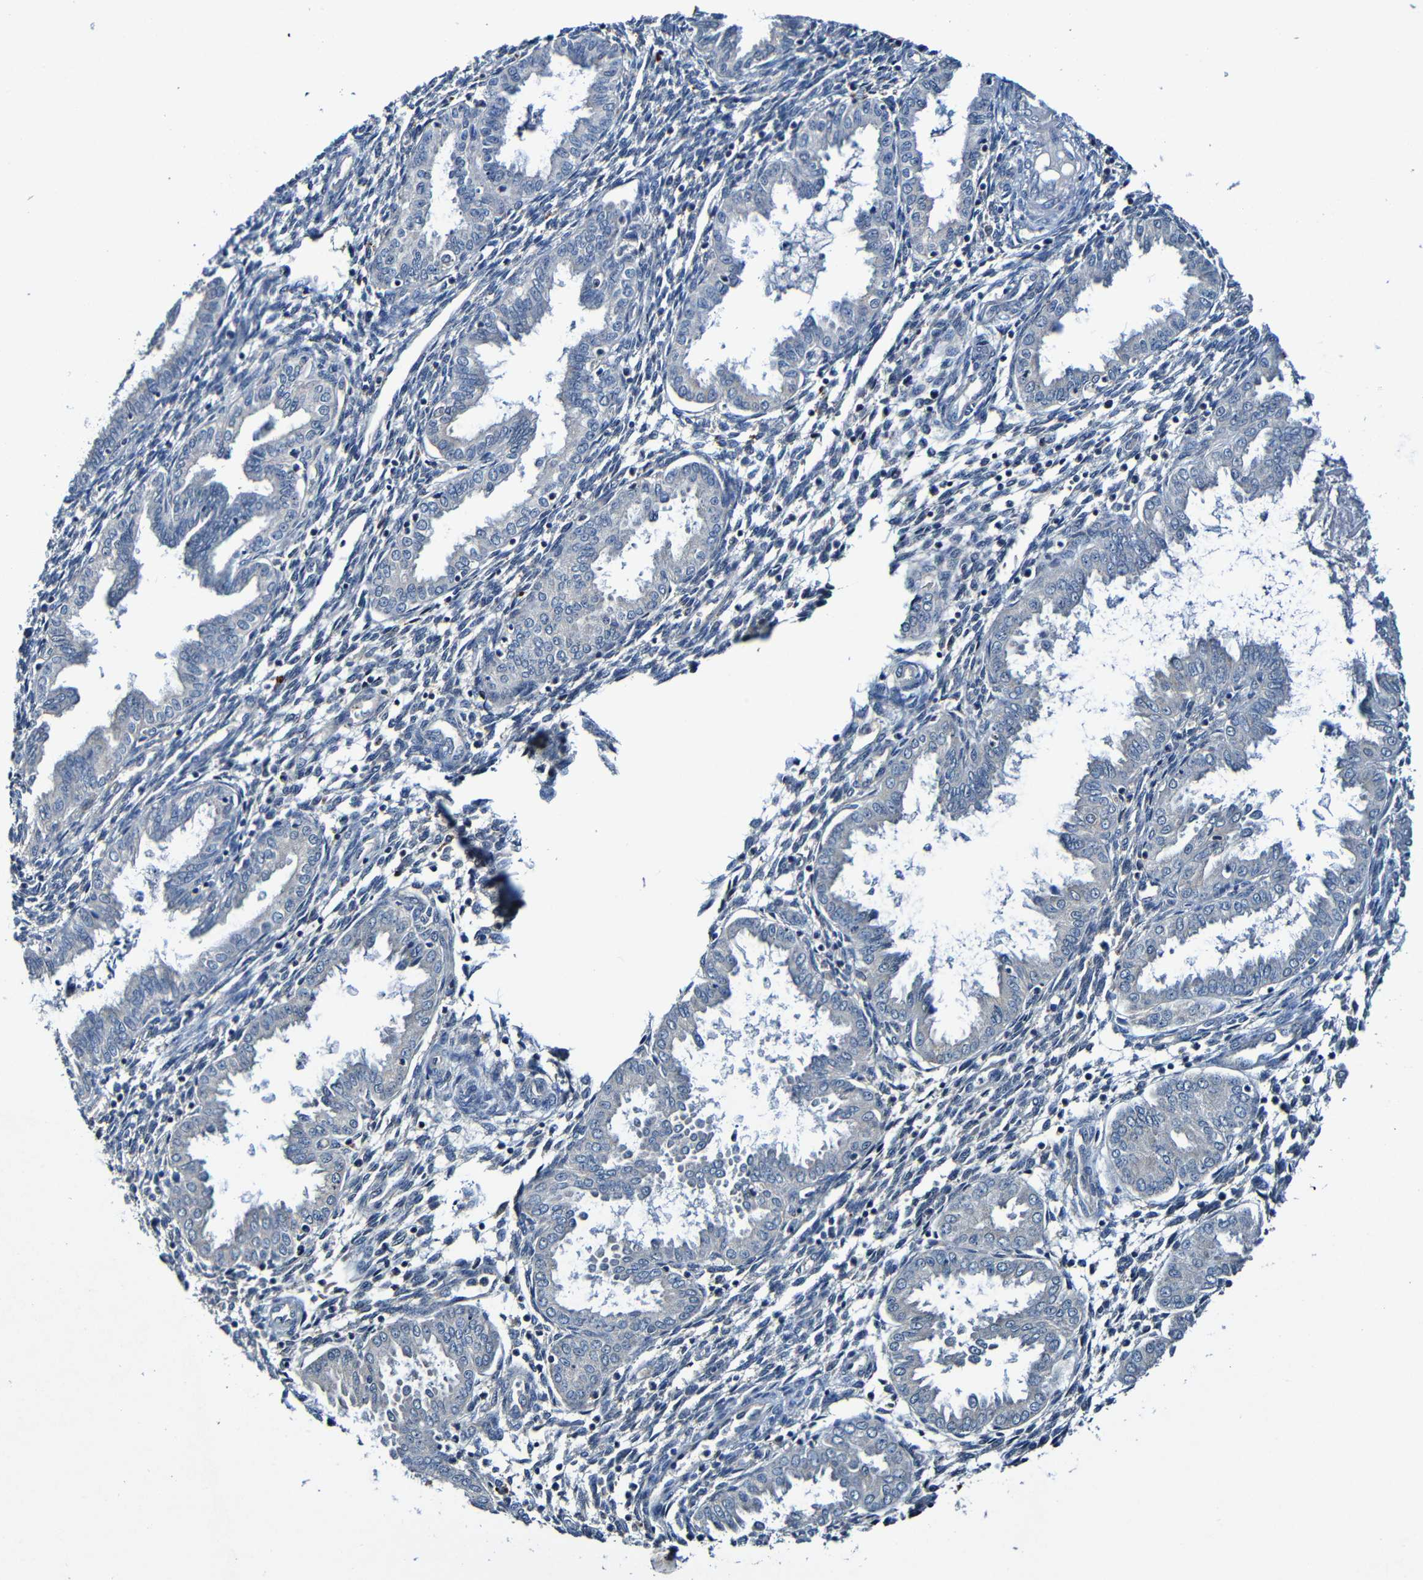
{"staining": {"intensity": "negative", "quantity": "none", "location": "none"}, "tissue": "endometrium", "cell_type": "Cells in endometrial stroma", "image_type": "normal", "snomed": [{"axis": "morphology", "description": "Normal tissue, NOS"}, {"axis": "topography", "description": "Endometrium"}], "caption": "Histopathology image shows no significant protein staining in cells in endometrial stroma of normal endometrium.", "gene": "LRRC70", "patient": {"sex": "female", "age": 33}}